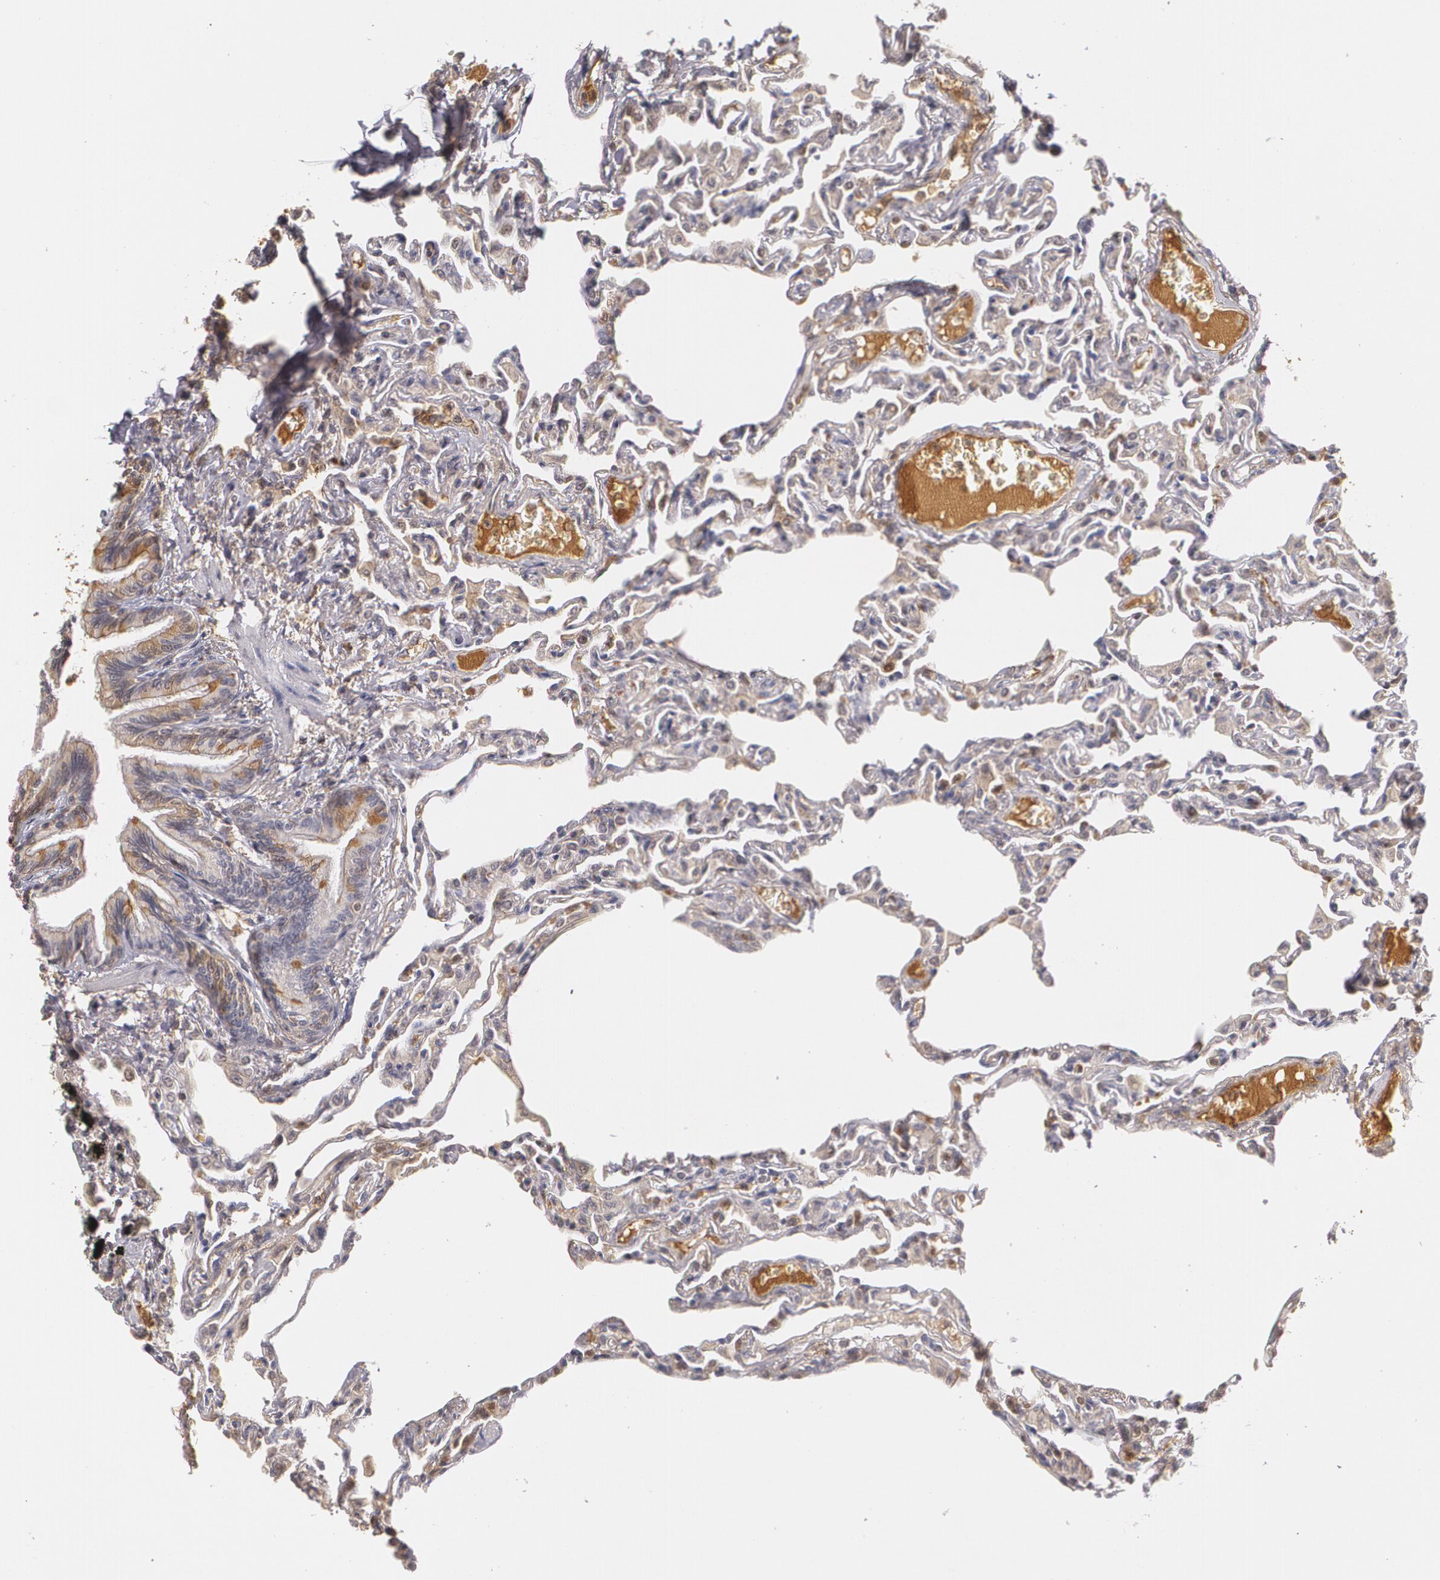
{"staining": {"intensity": "weak", "quantity": "<25%", "location": "nuclear"}, "tissue": "lung", "cell_type": "Alveolar cells", "image_type": "normal", "snomed": [{"axis": "morphology", "description": "Normal tissue, NOS"}, {"axis": "topography", "description": "Lung"}], "caption": "This is an immunohistochemistry (IHC) photomicrograph of normal lung. There is no positivity in alveolar cells.", "gene": "LRG1", "patient": {"sex": "female", "age": 49}}